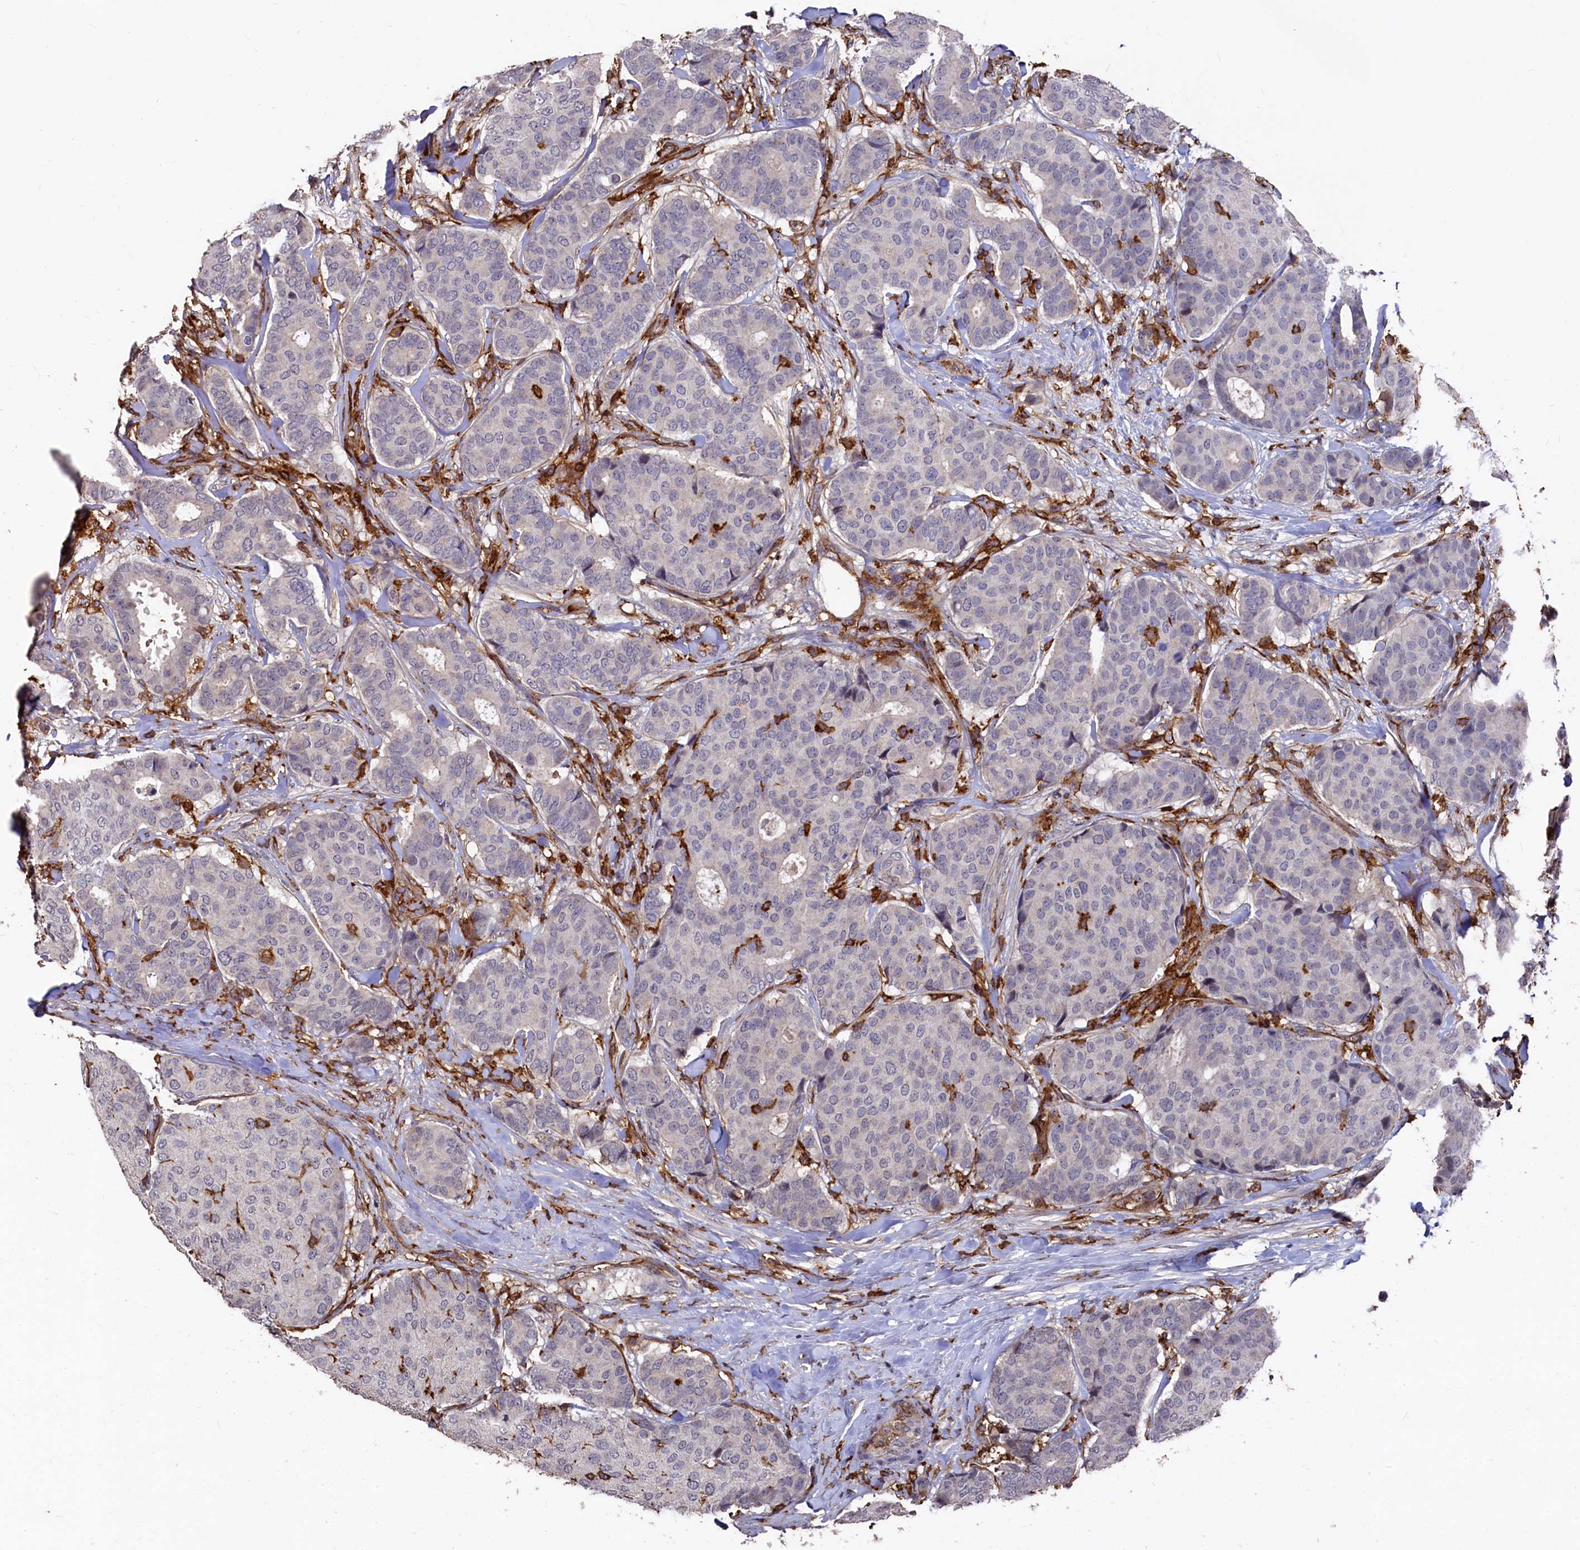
{"staining": {"intensity": "negative", "quantity": "none", "location": "none"}, "tissue": "breast cancer", "cell_type": "Tumor cells", "image_type": "cancer", "snomed": [{"axis": "morphology", "description": "Duct carcinoma"}, {"axis": "topography", "description": "Breast"}], "caption": "IHC of breast infiltrating ductal carcinoma reveals no expression in tumor cells.", "gene": "PLEKHO2", "patient": {"sex": "female", "age": 75}}